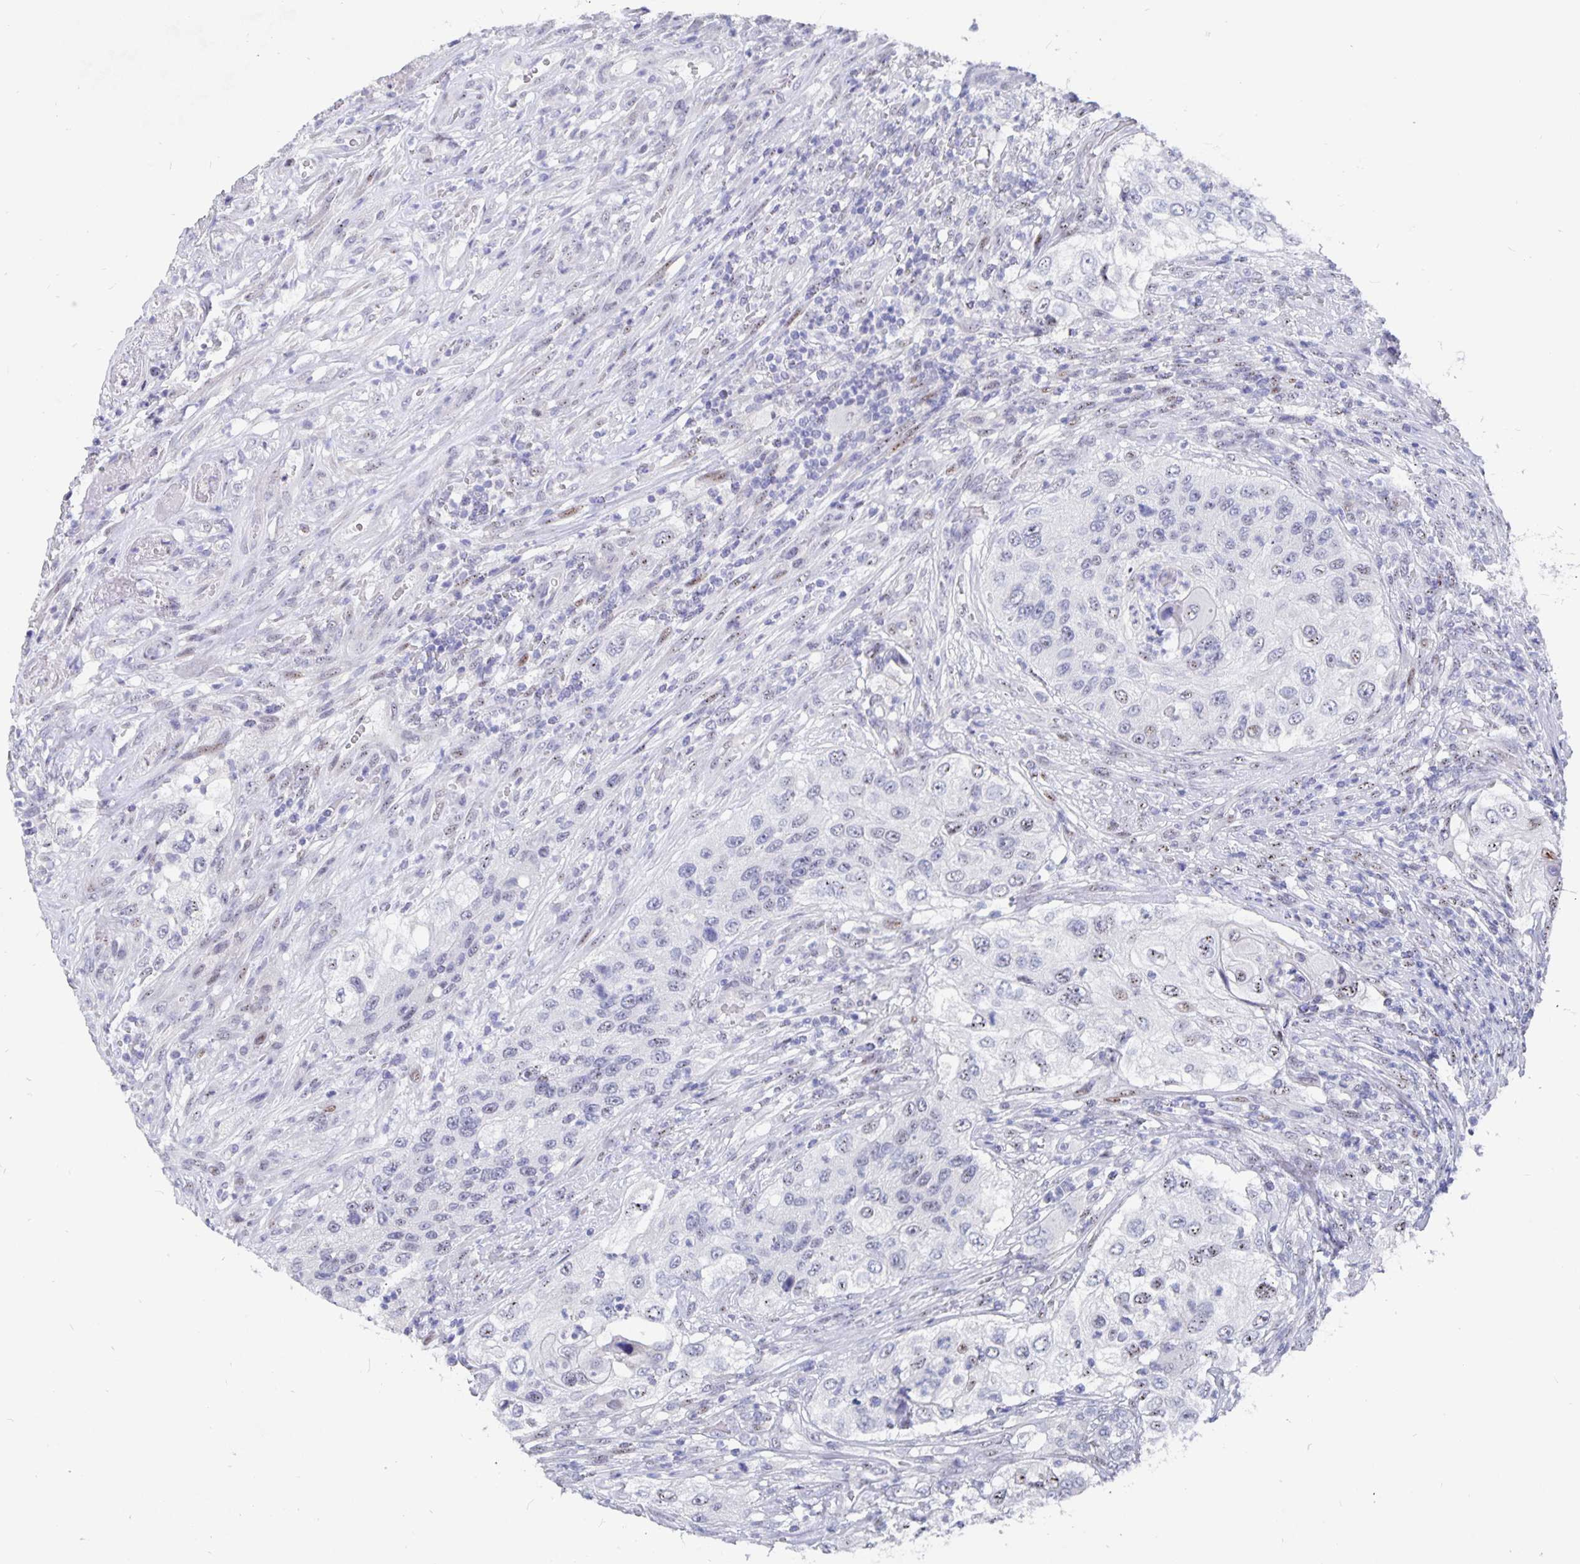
{"staining": {"intensity": "negative", "quantity": "none", "location": "none"}, "tissue": "urothelial cancer", "cell_type": "Tumor cells", "image_type": "cancer", "snomed": [{"axis": "morphology", "description": "Urothelial carcinoma, High grade"}, {"axis": "topography", "description": "Urinary bladder"}], "caption": "Tumor cells are negative for brown protein staining in high-grade urothelial carcinoma.", "gene": "SMOC1", "patient": {"sex": "female", "age": 60}}